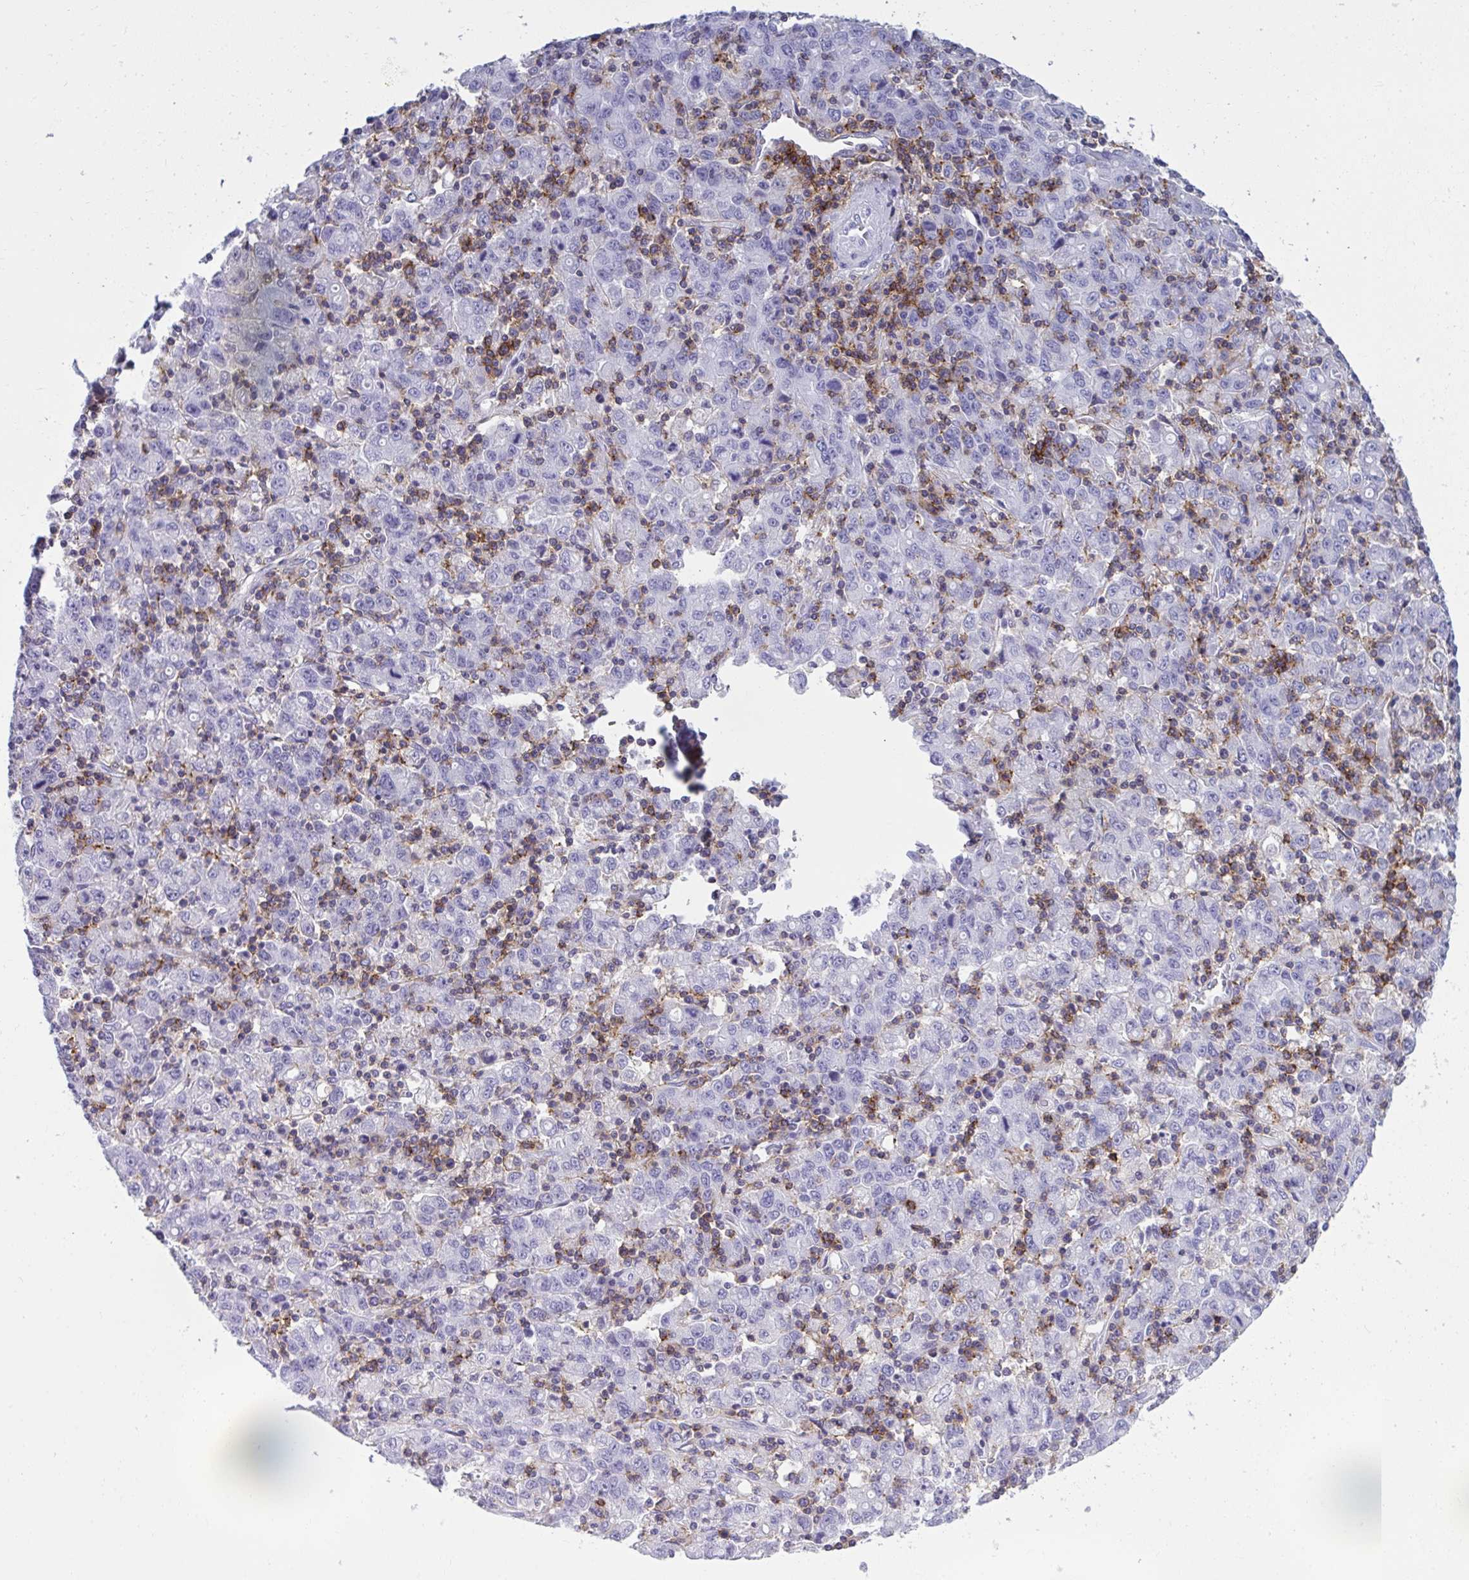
{"staining": {"intensity": "negative", "quantity": "none", "location": "none"}, "tissue": "stomach cancer", "cell_type": "Tumor cells", "image_type": "cancer", "snomed": [{"axis": "morphology", "description": "Adenocarcinoma, NOS"}, {"axis": "topography", "description": "Stomach, upper"}], "caption": "Histopathology image shows no significant protein expression in tumor cells of stomach cancer.", "gene": "SPN", "patient": {"sex": "male", "age": 69}}